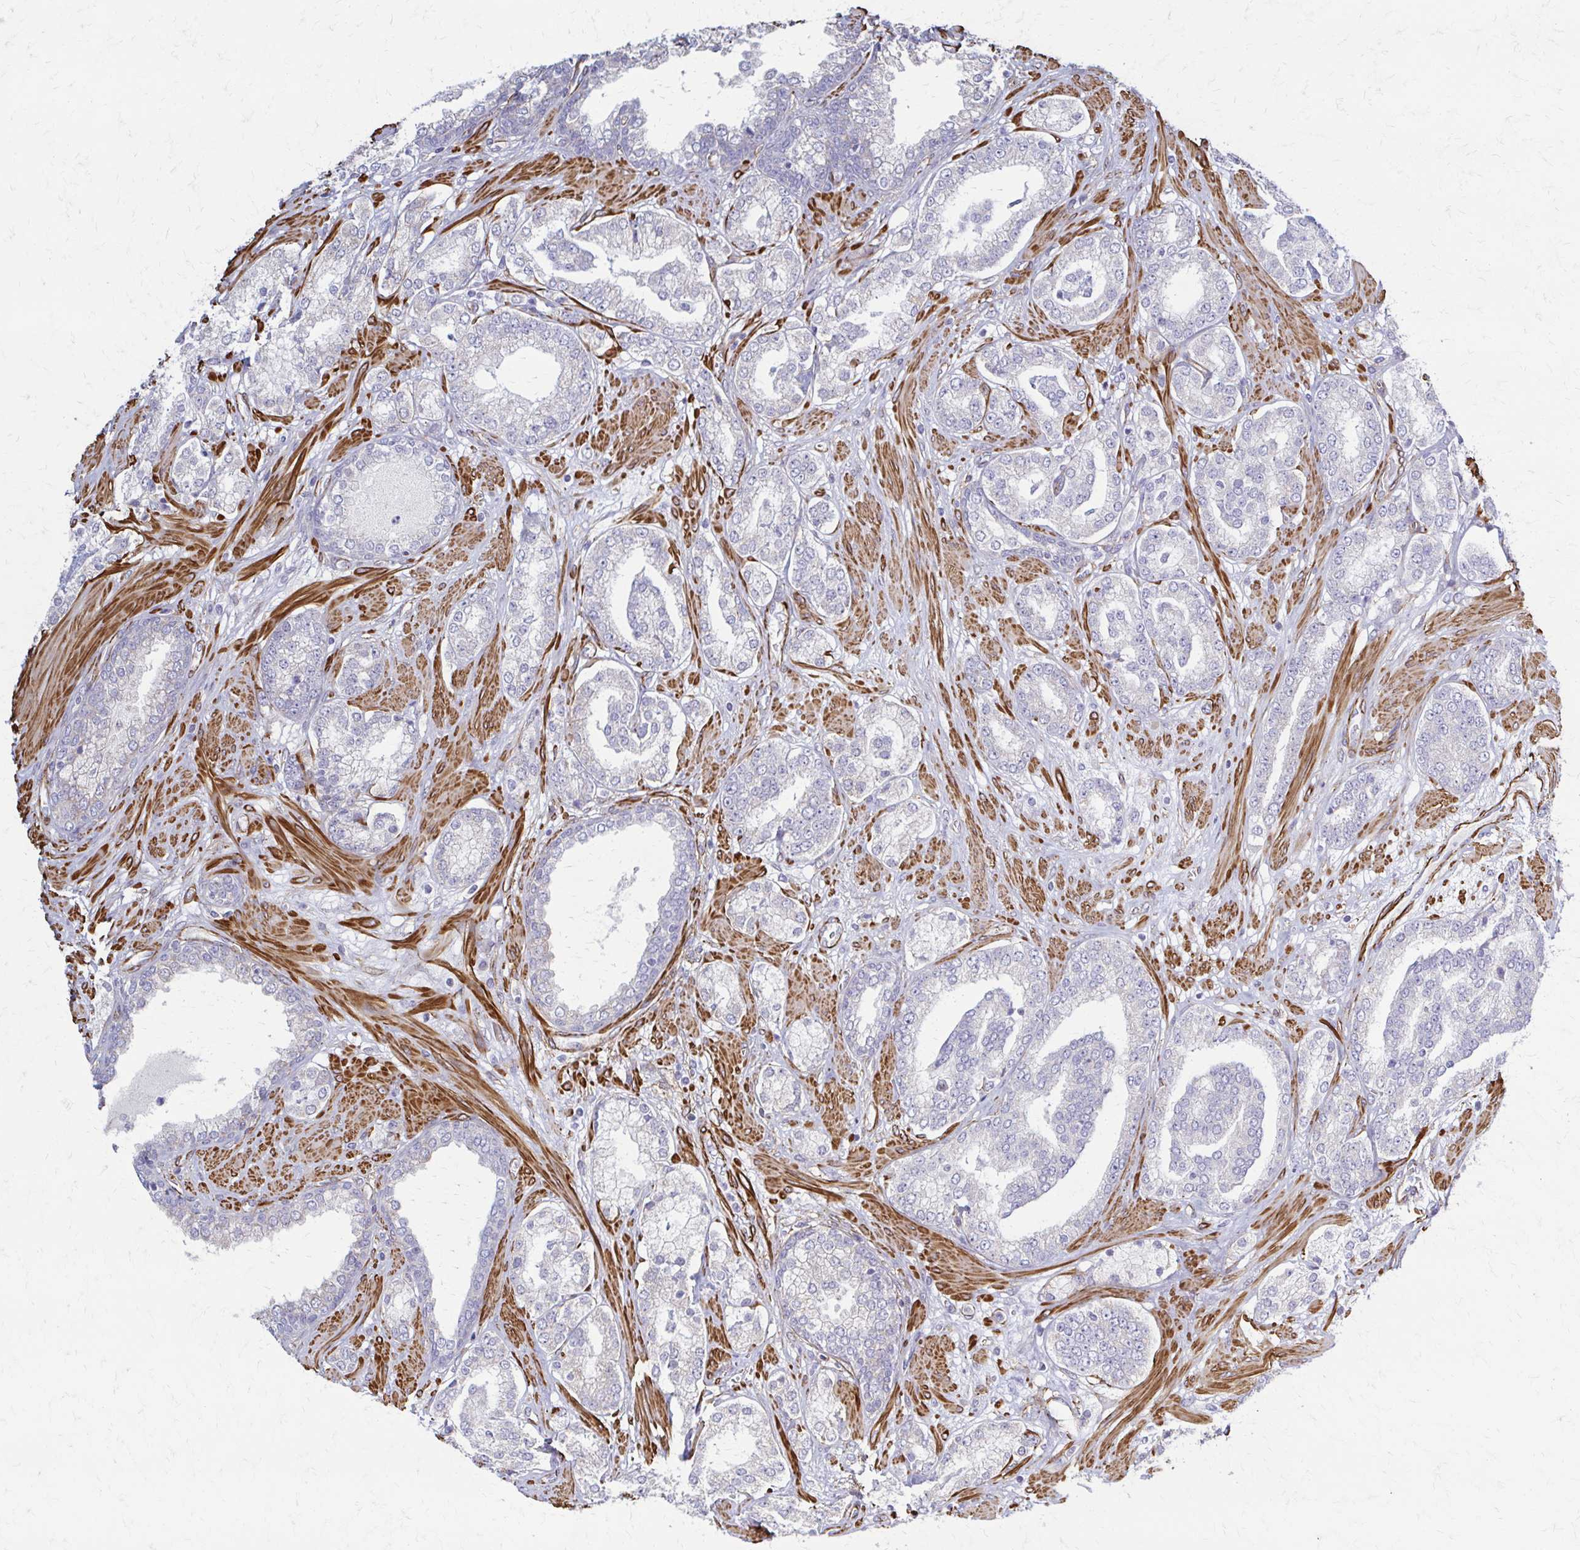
{"staining": {"intensity": "negative", "quantity": "none", "location": "none"}, "tissue": "prostate cancer", "cell_type": "Tumor cells", "image_type": "cancer", "snomed": [{"axis": "morphology", "description": "Adenocarcinoma, High grade"}, {"axis": "topography", "description": "Prostate"}], "caption": "A micrograph of adenocarcinoma (high-grade) (prostate) stained for a protein reveals no brown staining in tumor cells.", "gene": "TIMMDC1", "patient": {"sex": "male", "age": 62}}